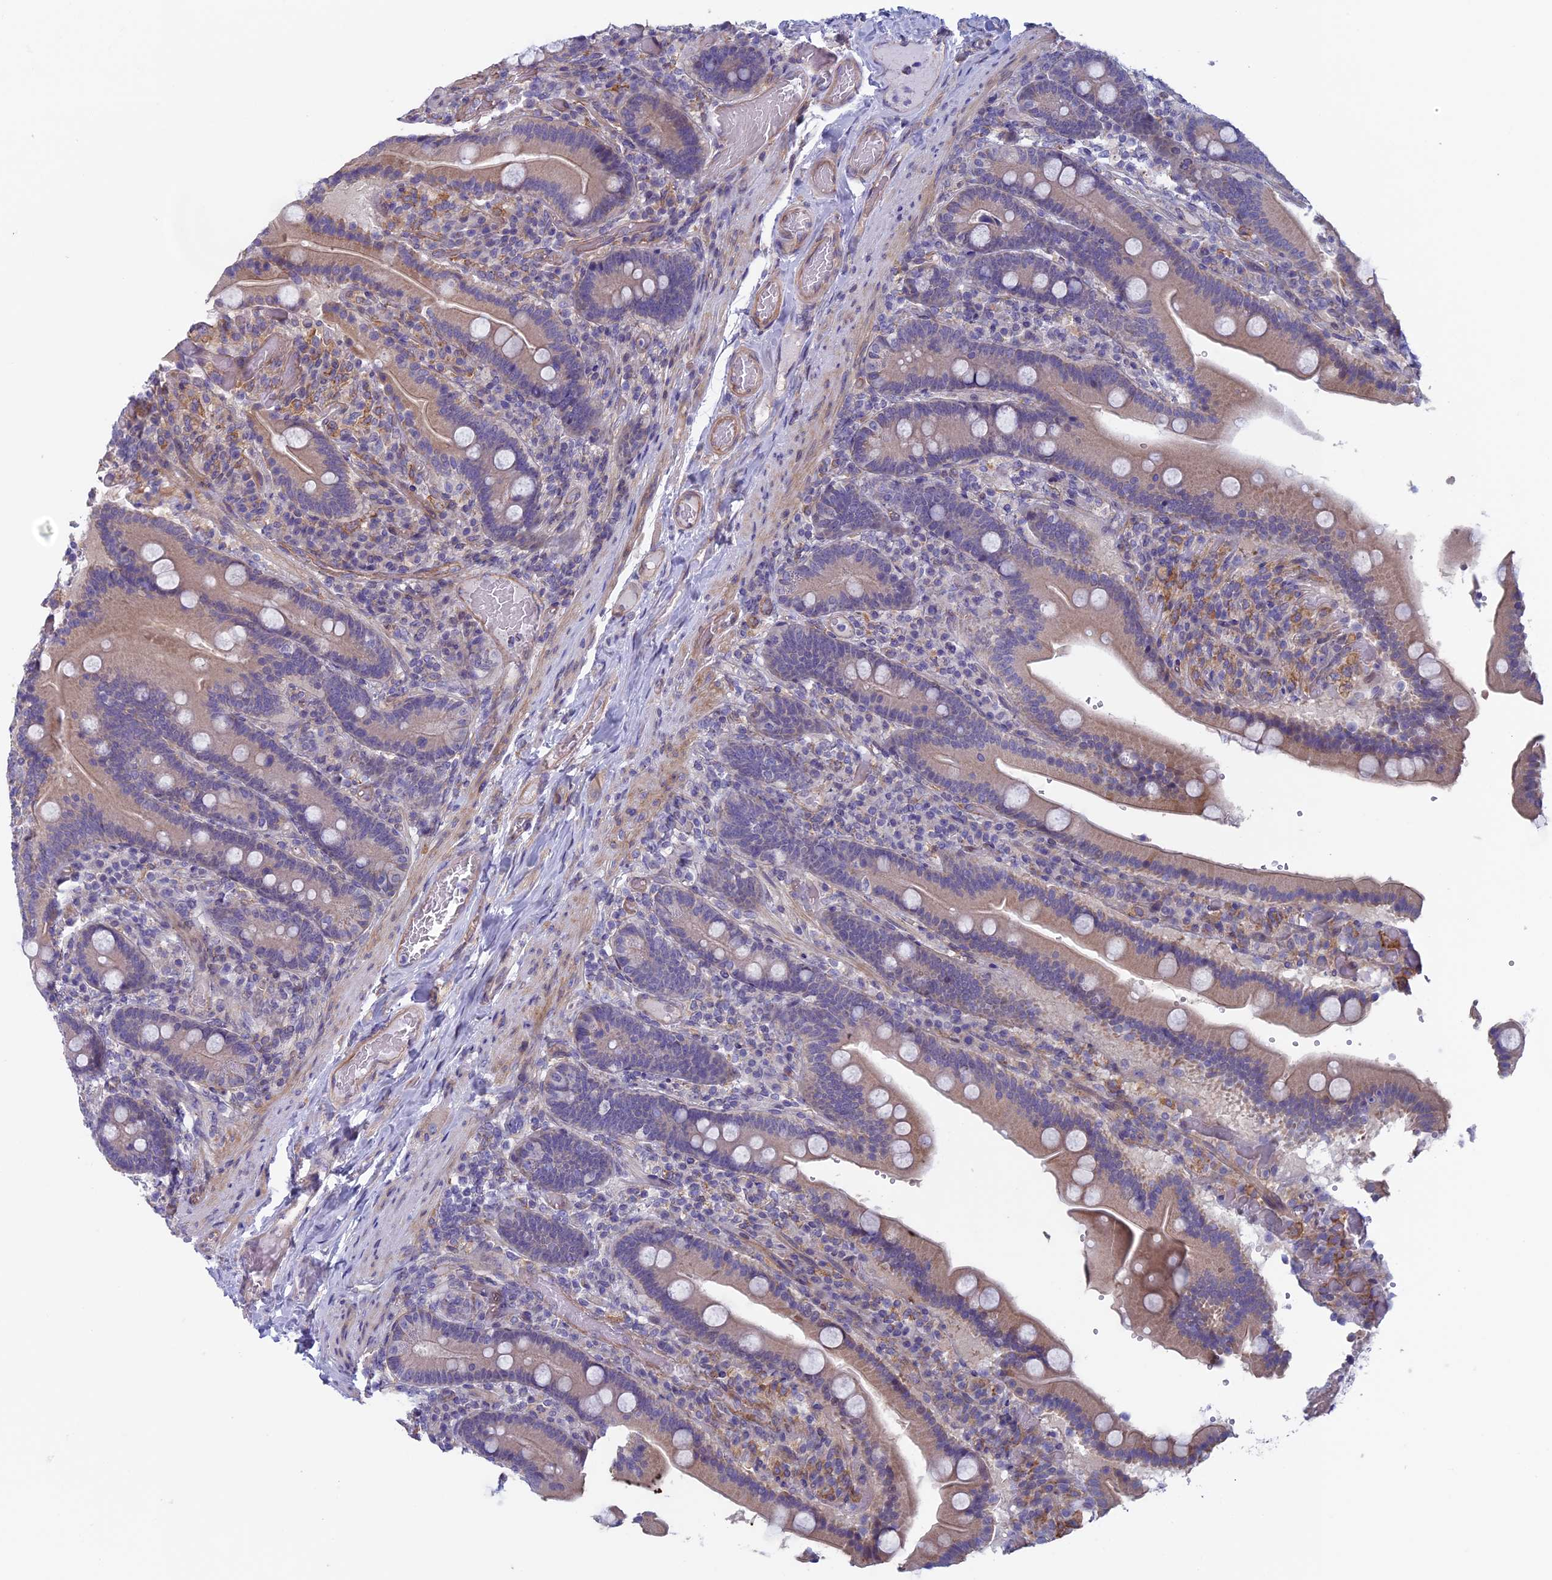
{"staining": {"intensity": "weak", "quantity": "25%-75%", "location": "cytoplasmic/membranous"}, "tissue": "duodenum", "cell_type": "Glandular cells", "image_type": "normal", "snomed": [{"axis": "morphology", "description": "Normal tissue, NOS"}, {"axis": "topography", "description": "Duodenum"}], "caption": "Weak cytoplasmic/membranous staining is appreciated in about 25%-75% of glandular cells in benign duodenum.", "gene": "CNOT6L", "patient": {"sex": "female", "age": 62}}